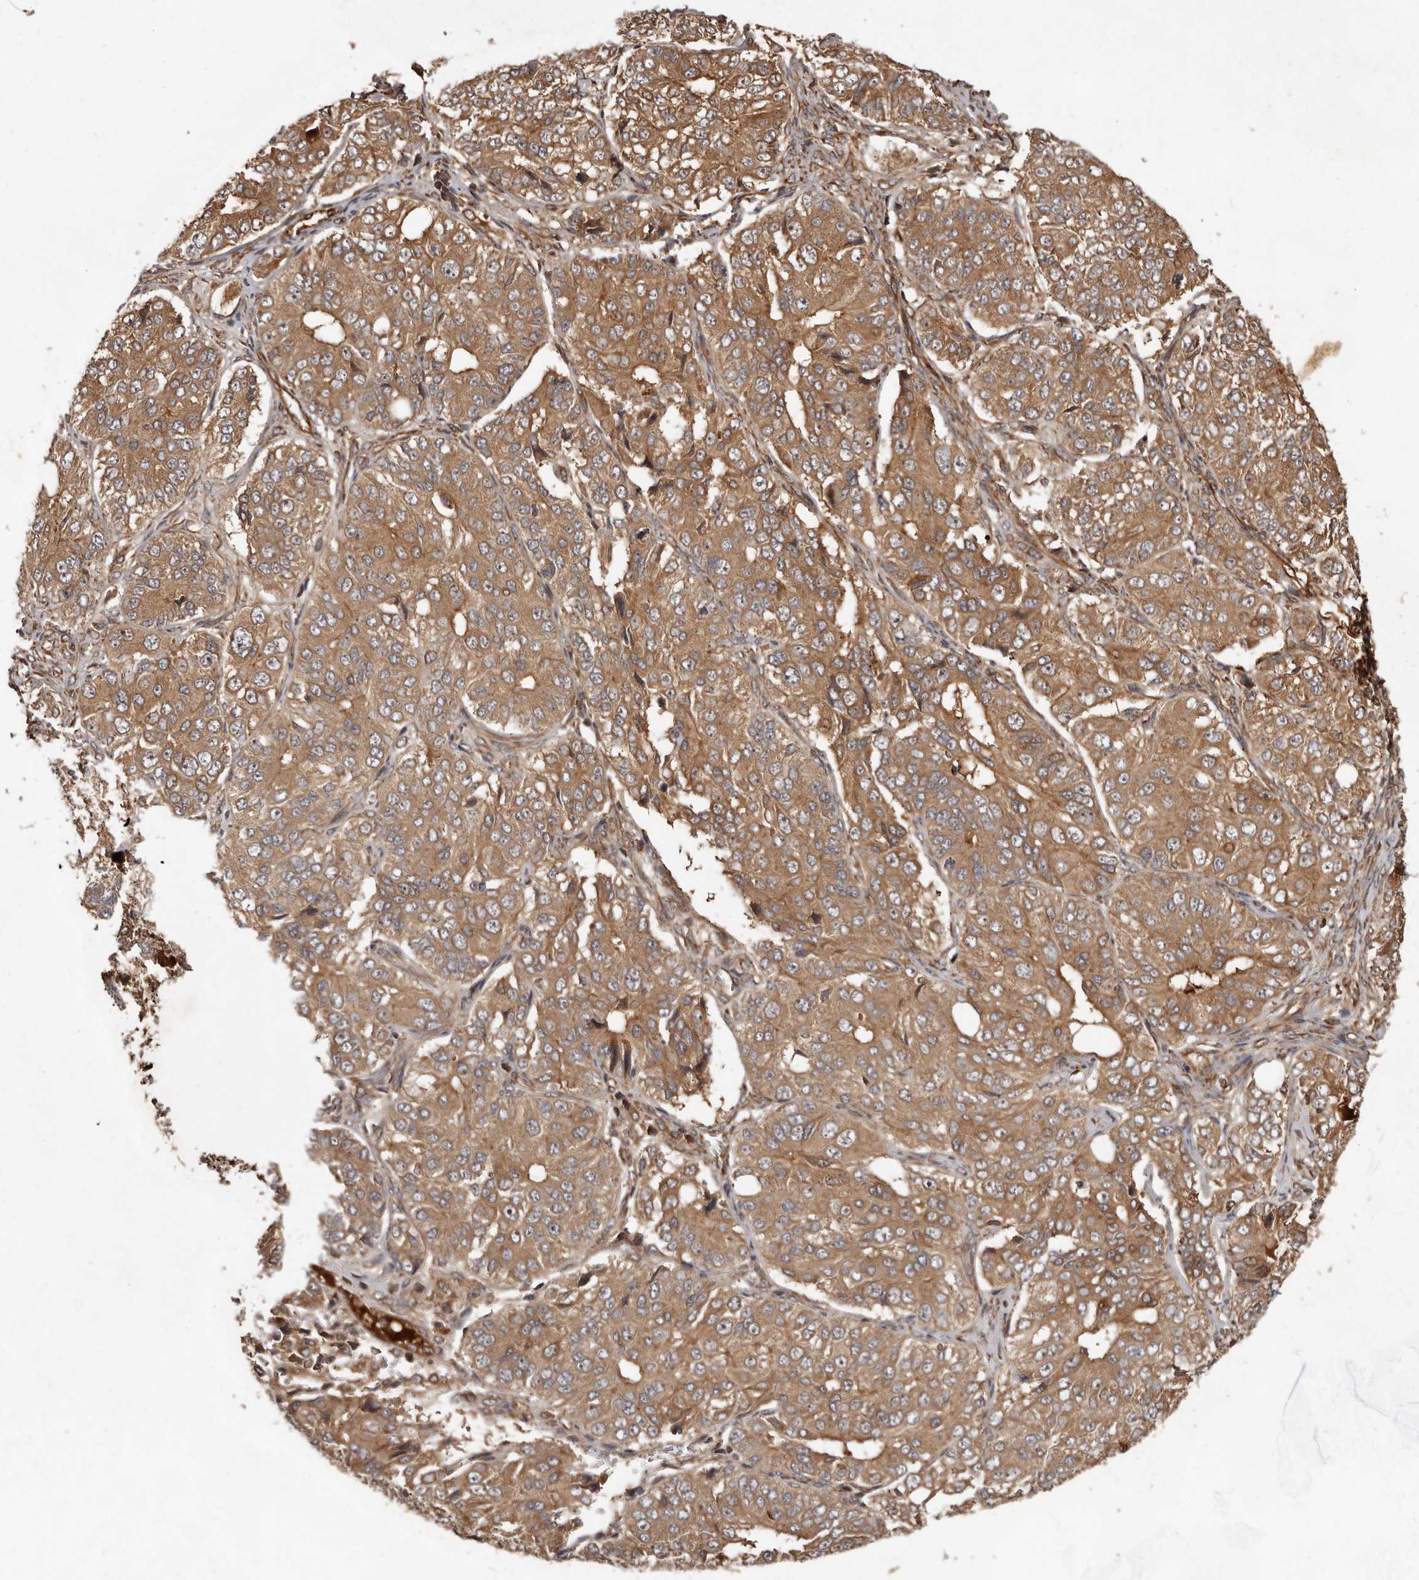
{"staining": {"intensity": "moderate", "quantity": ">75%", "location": "cytoplasmic/membranous"}, "tissue": "ovarian cancer", "cell_type": "Tumor cells", "image_type": "cancer", "snomed": [{"axis": "morphology", "description": "Carcinoma, endometroid"}, {"axis": "topography", "description": "Ovary"}], "caption": "High-magnification brightfield microscopy of ovarian cancer stained with DAB (brown) and counterstained with hematoxylin (blue). tumor cells exhibit moderate cytoplasmic/membranous staining is identified in approximately>75% of cells. The protein is stained brown, and the nuclei are stained in blue (DAB (3,3'-diaminobenzidine) IHC with brightfield microscopy, high magnification).", "gene": "STK36", "patient": {"sex": "female", "age": 51}}